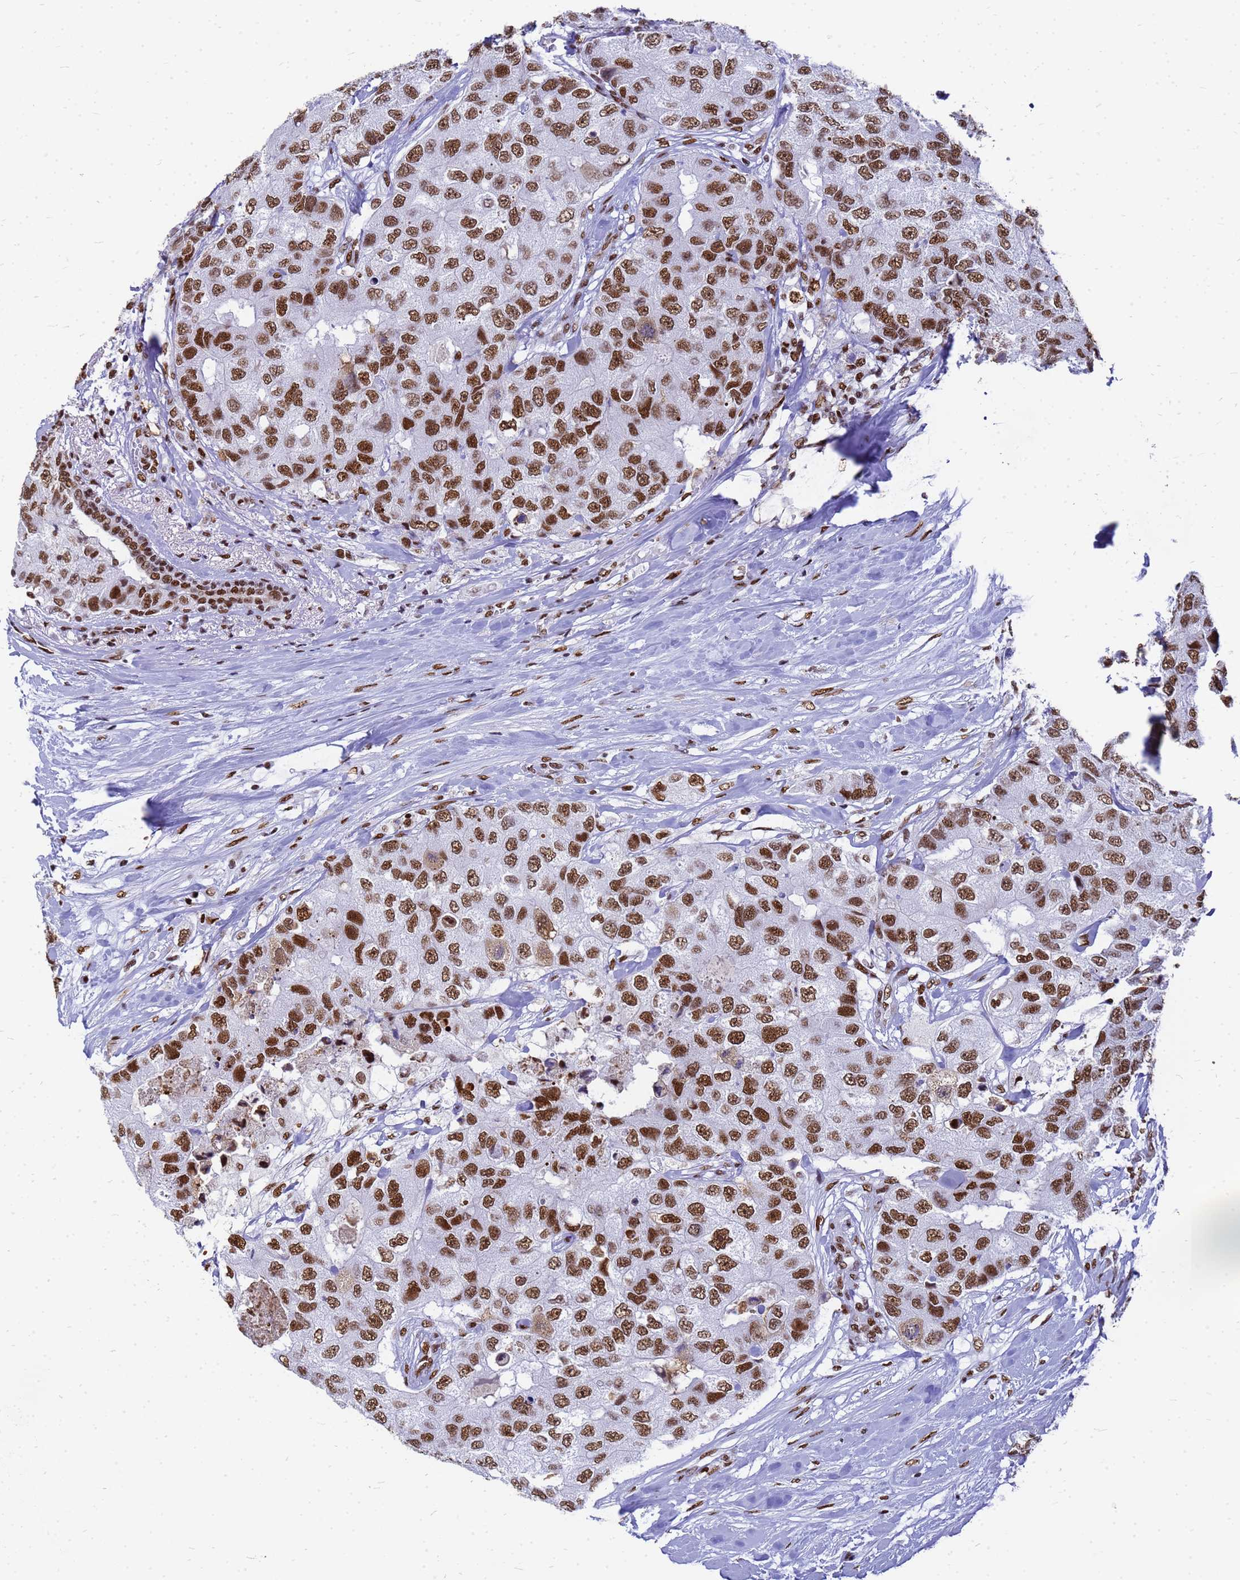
{"staining": {"intensity": "moderate", "quantity": ">75%", "location": "nuclear"}, "tissue": "breast cancer", "cell_type": "Tumor cells", "image_type": "cancer", "snomed": [{"axis": "morphology", "description": "Duct carcinoma"}, {"axis": "topography", "description": "Breast"}], "caption": "DAB immunohistochemical staining of human breast cancer (invasive ductal carcinoma) exhibits moderate nuclear protein positivity in about >75% of tumor cells. Using DAB (3,3'-diaminobenzidine) (brown) and hematoxylin (blue) stains, captured at high magnification using brightfield microscopy.", "gene": "SART3", "patient": {"sex": "female", "age": 62}}